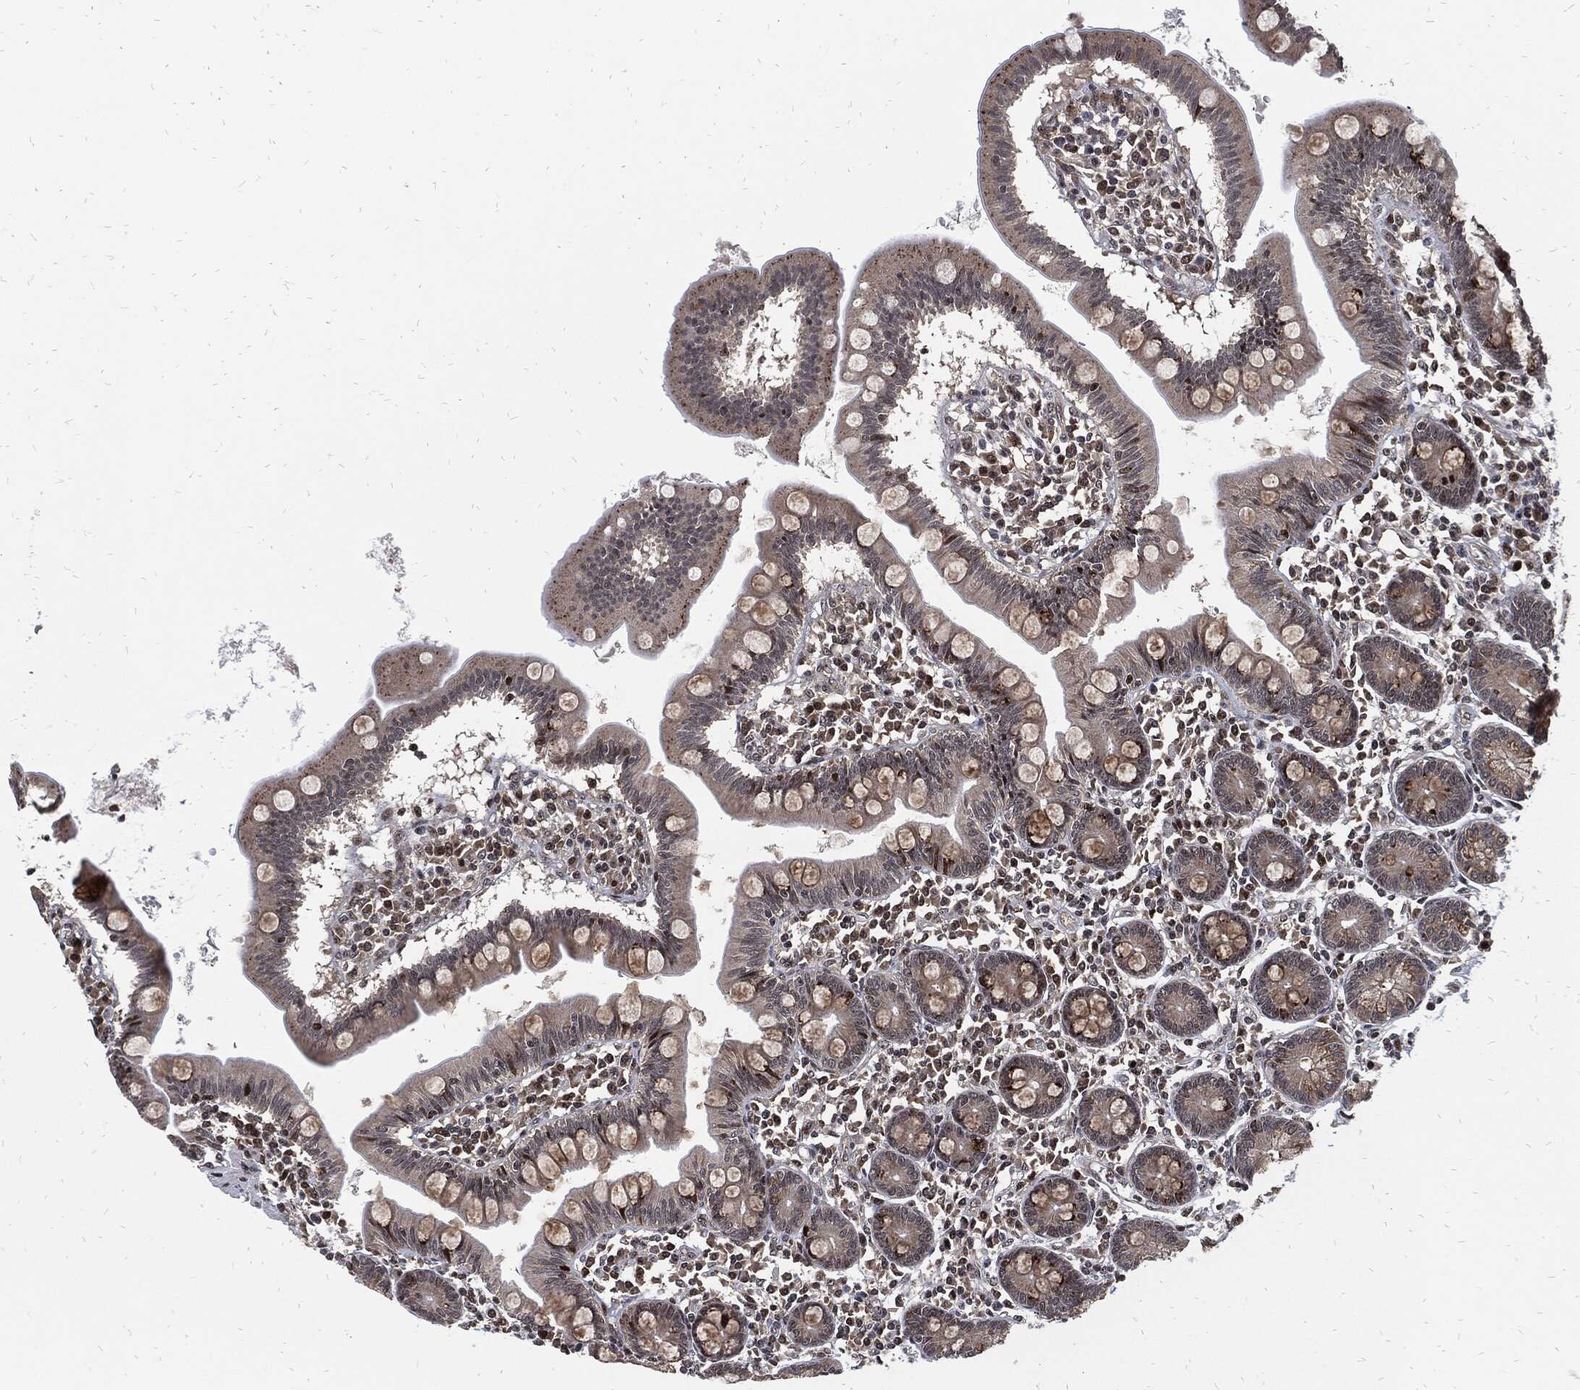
{"staining": {"intensity": "strong", "quantity": "<25%", "location": "nuclear"}, "tissue": "small intestine", "cell_type": "Glandular cells", "image_type": "normal", "snomed": [{"axis": "morphology", "description": "Normal tissue, NOS"}, {"axis": "topography", "description": "Small intestine"}], "caption": "Brown immunohistochemical staining in normal small intestine exhibits strong nuclear expression in about <25% of glandular cells. Immunohistochemistry stains the protein in brown and the nuclei are stained blue.", "gene": "ZNF775", "patient": {"sex": "male", "age": 88}}